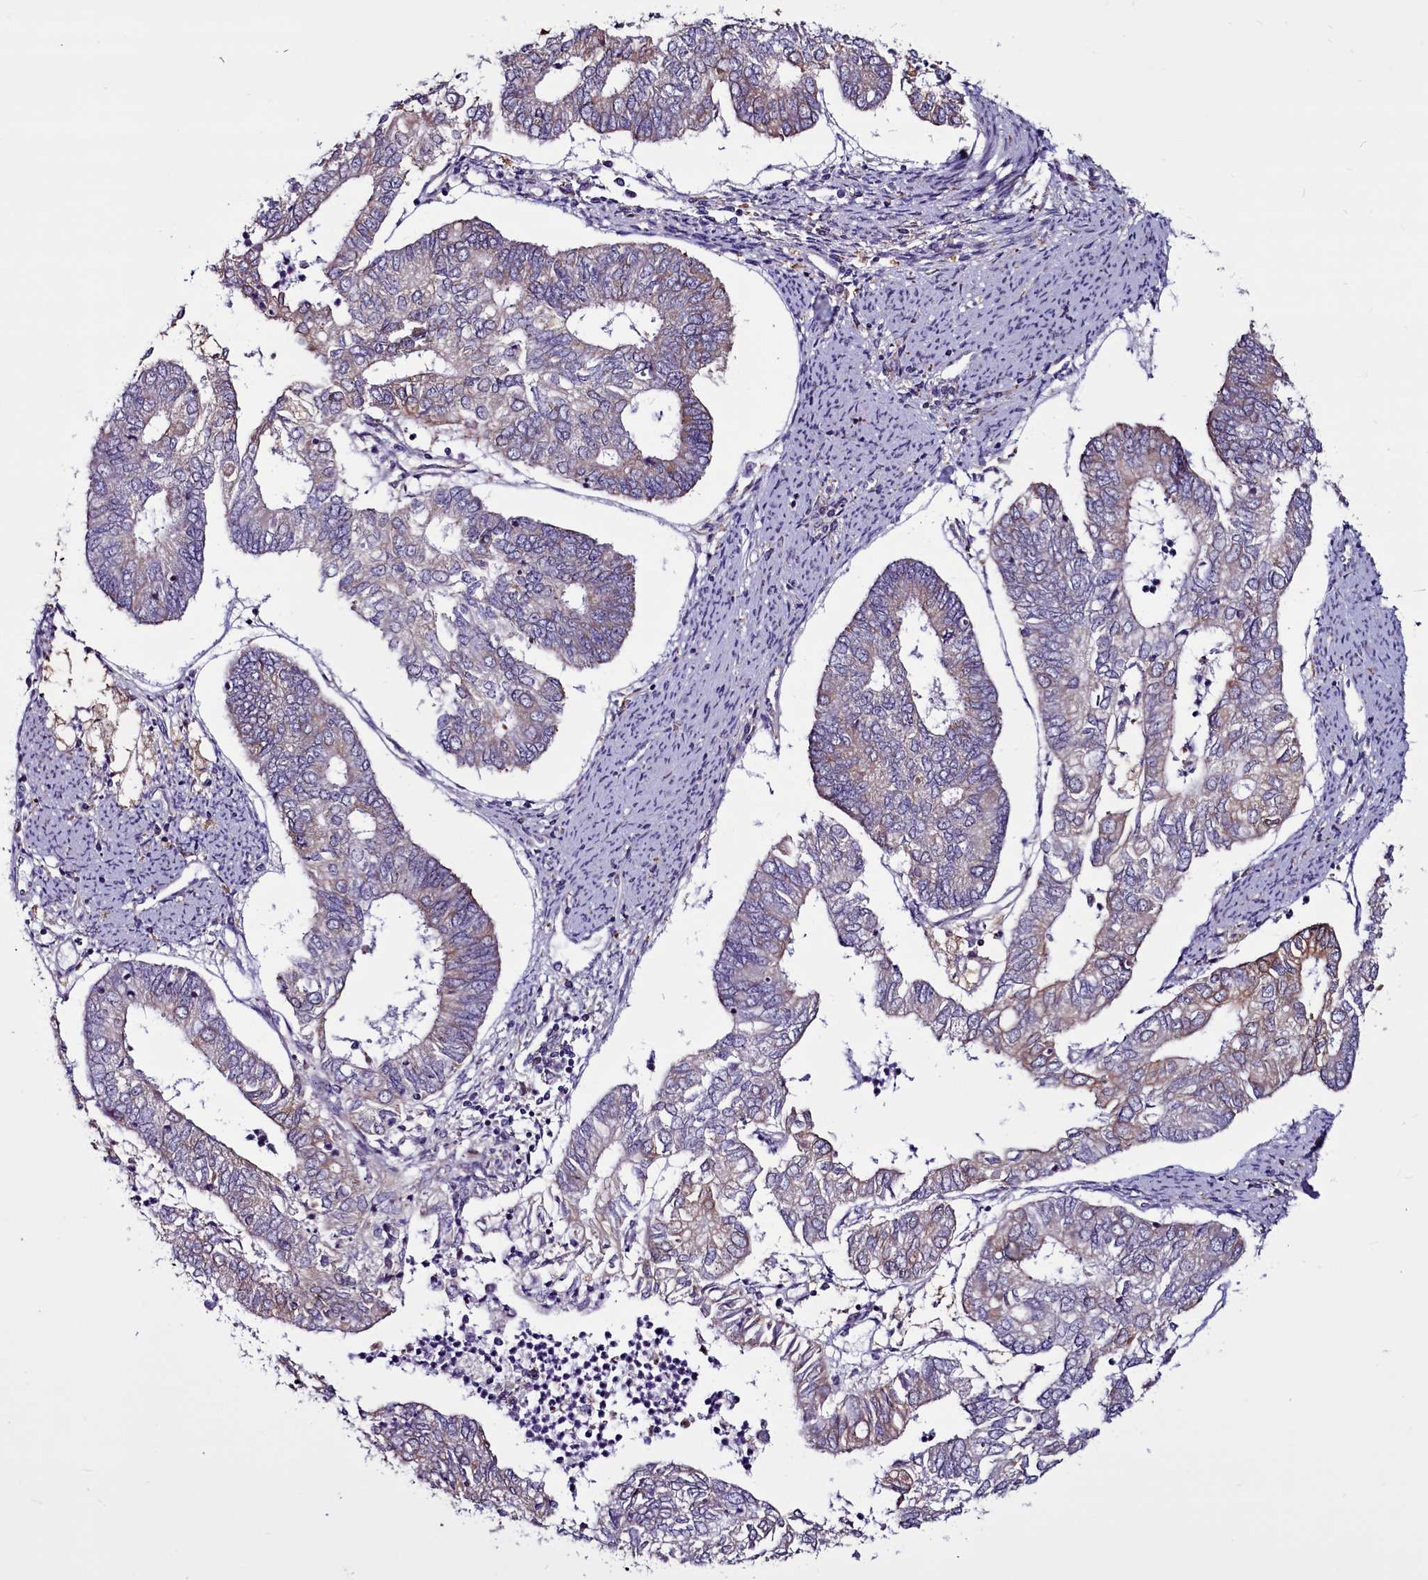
{"staining": {"intensity": "moderate", "quantity": "25%-75%", "location": "cytoplasmic/membranous"}, "tissue": "endometrial cancer", "cell_type": "Tumor cells", "image_type": "cancer", "snomed": [{"axis": "morphology", "description": "Adenocarcinoma, NOS"}, {"axis": "topography", "description": "Endometrium"}], "caption": "Protein staining shows moderate cytoplasmic/membranous positivity in about 25%-75% of tumor cells in adenocarcinoma (endometrial).", "gene": "MCRIP1", "patient": {"sex": "female", "age": 68}}